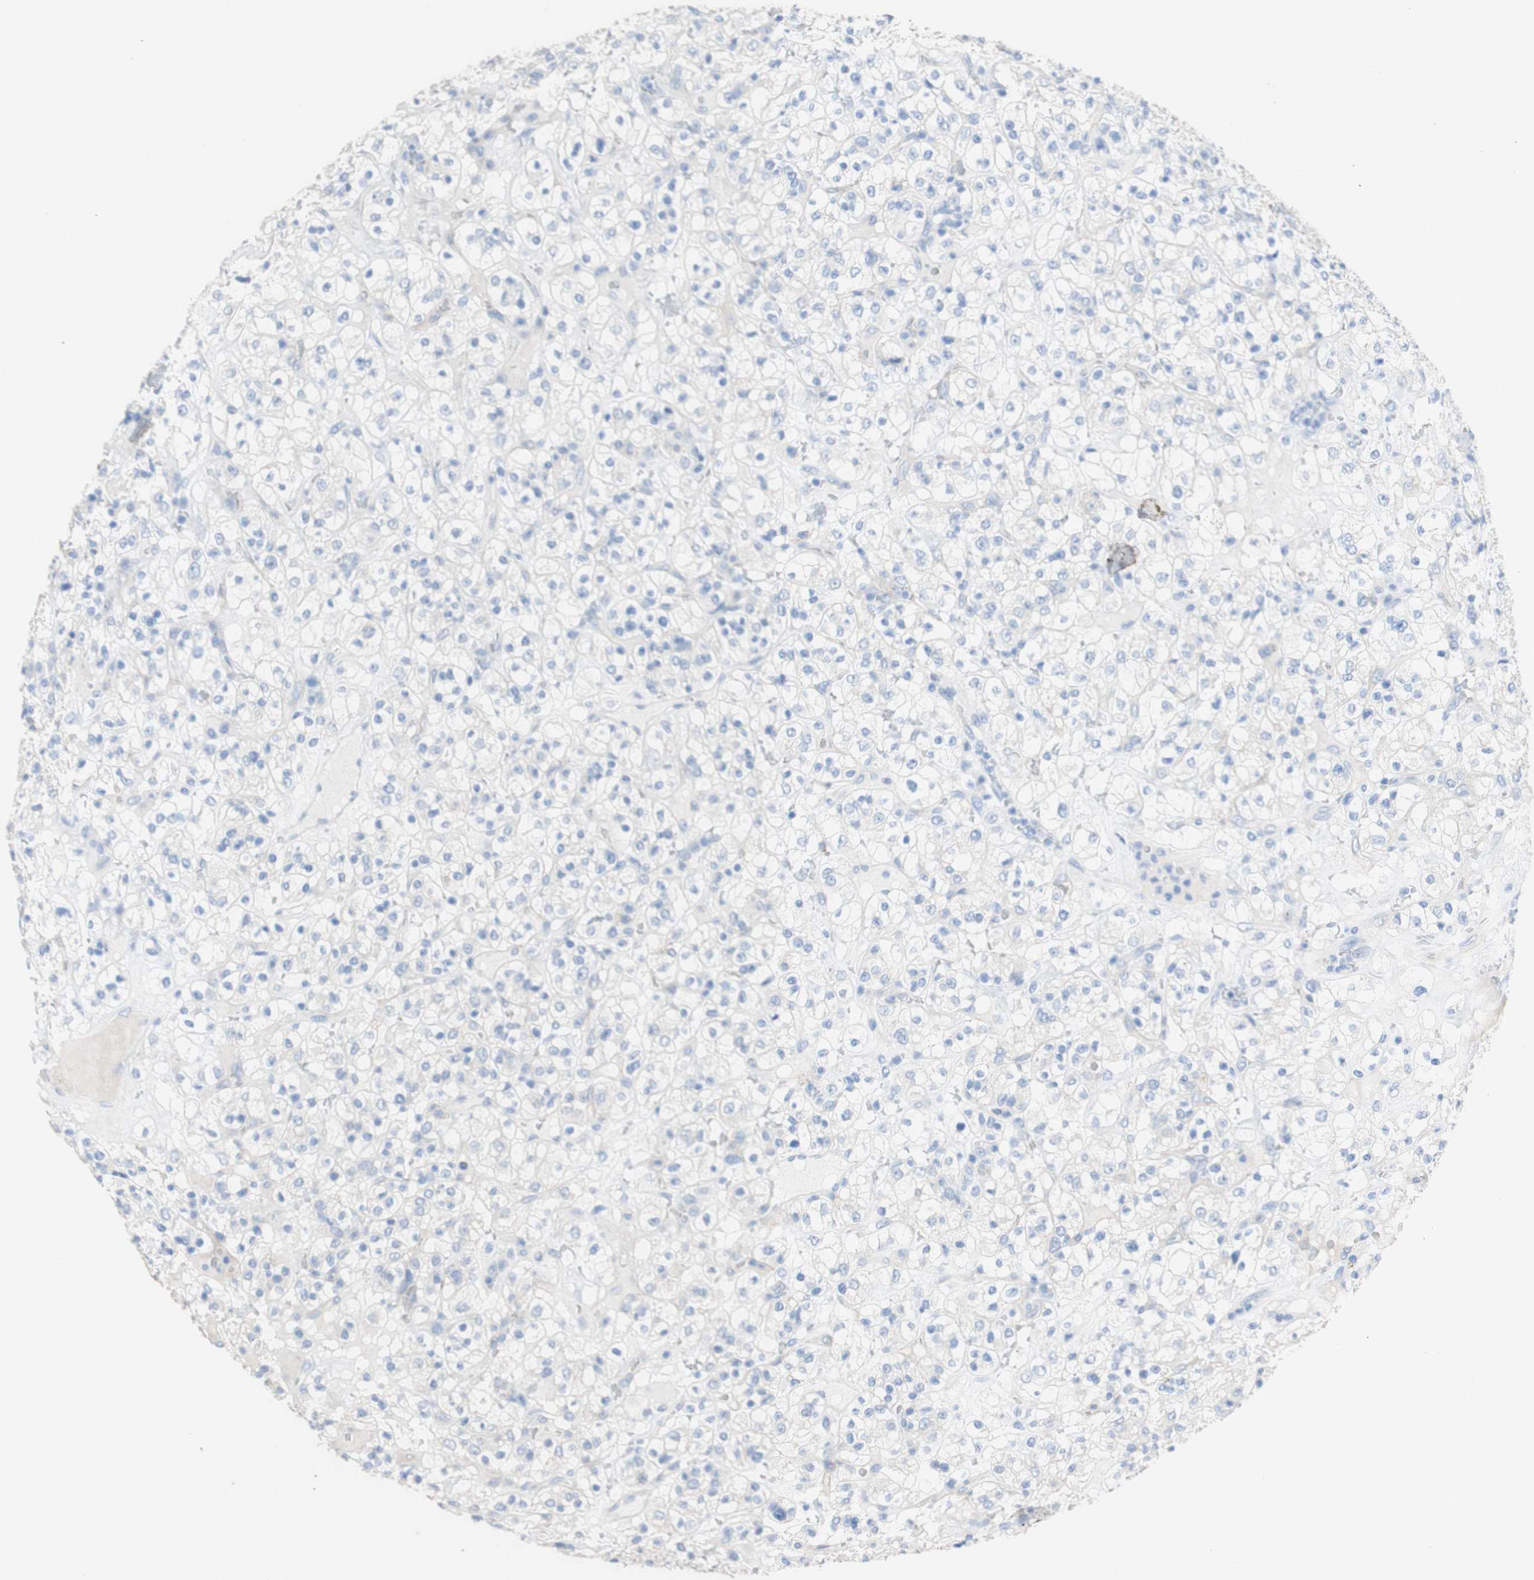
{"staining": {"intensity": "negative", "quantity": "none", "location": "none"}, "tissue": "renal cancer", "cell_type": "Tumor cells", "image_type": "cancer", "snomed": [{"axis": "morphology", "description": "Normal tissue, NOS"}, {"axis": "morphology", "description": "Adenocarcinoma, NOS"}, {"axis": "topography", "description": "Kidney"}], "caption": "Immunohistochemistry of human renal cancer (adenocarcinoma) shows no staining in tumor cells.", "gene": "DSC2", "patient": {"sex": "female", "age": 72}}